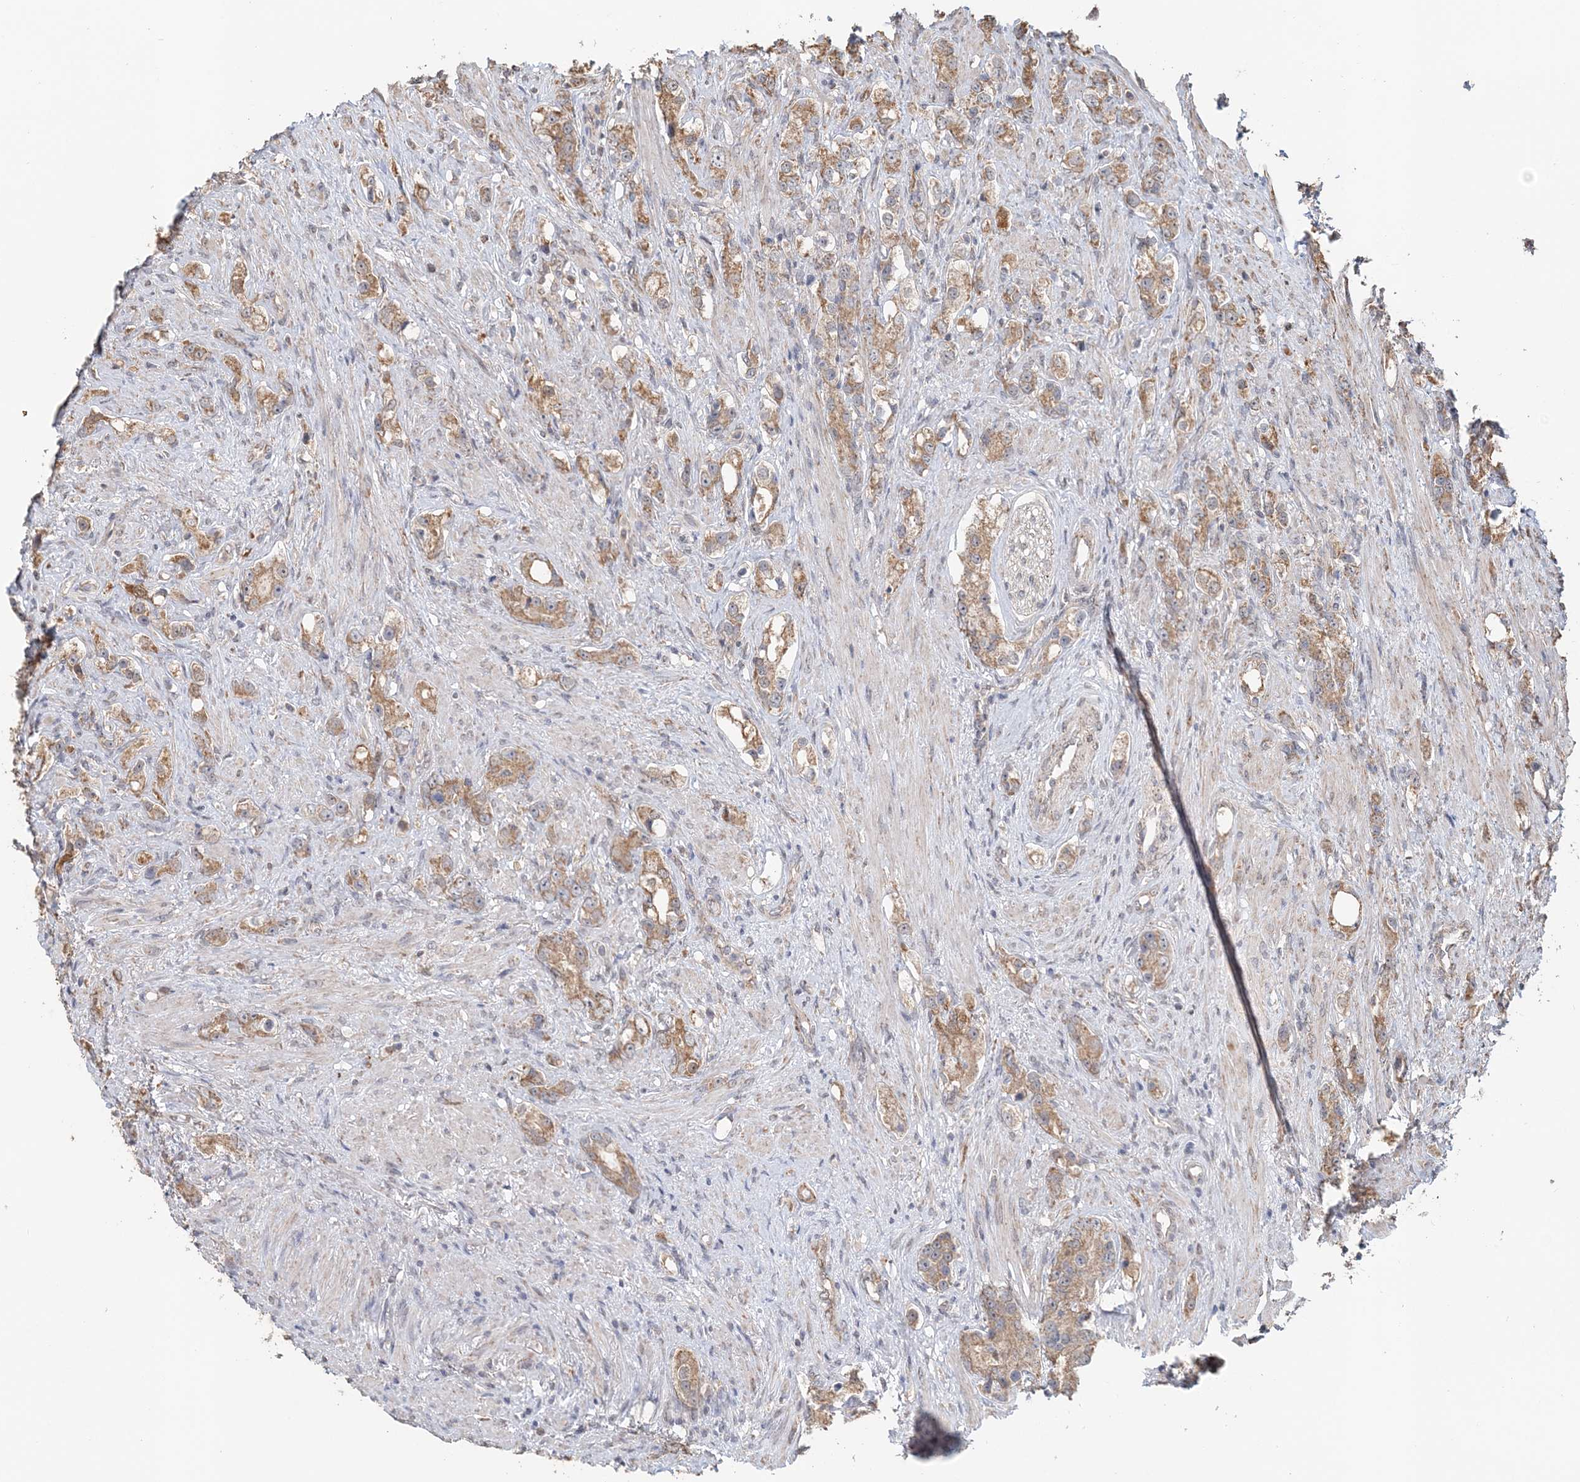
{"staining": {"intensity": "moderate", "quantity": ">75%", "location": "cytoplasmic/membranous"}, "tissue": "prostate cancer", "cell_type": "Tumor cells", "image_type": "cancer", "snomed": [{"axis": "morphology", "description": "Adenocarcinoma, High grade"}, {"axis": "topography", "description": "Prostate"}], "caption": "High-power microscopy captured an immunohistochemistry (IHC) micrograph of prostate high-grade adenocarcinoma, revealing moderate cytoplasmic/membranous staining in approximately >75% of tumor cells. (DAB = brown stain, brightfield microscopy at high magnification).", "gene": "FBXO38", "patient": {"sex": "male", "age": 63}}